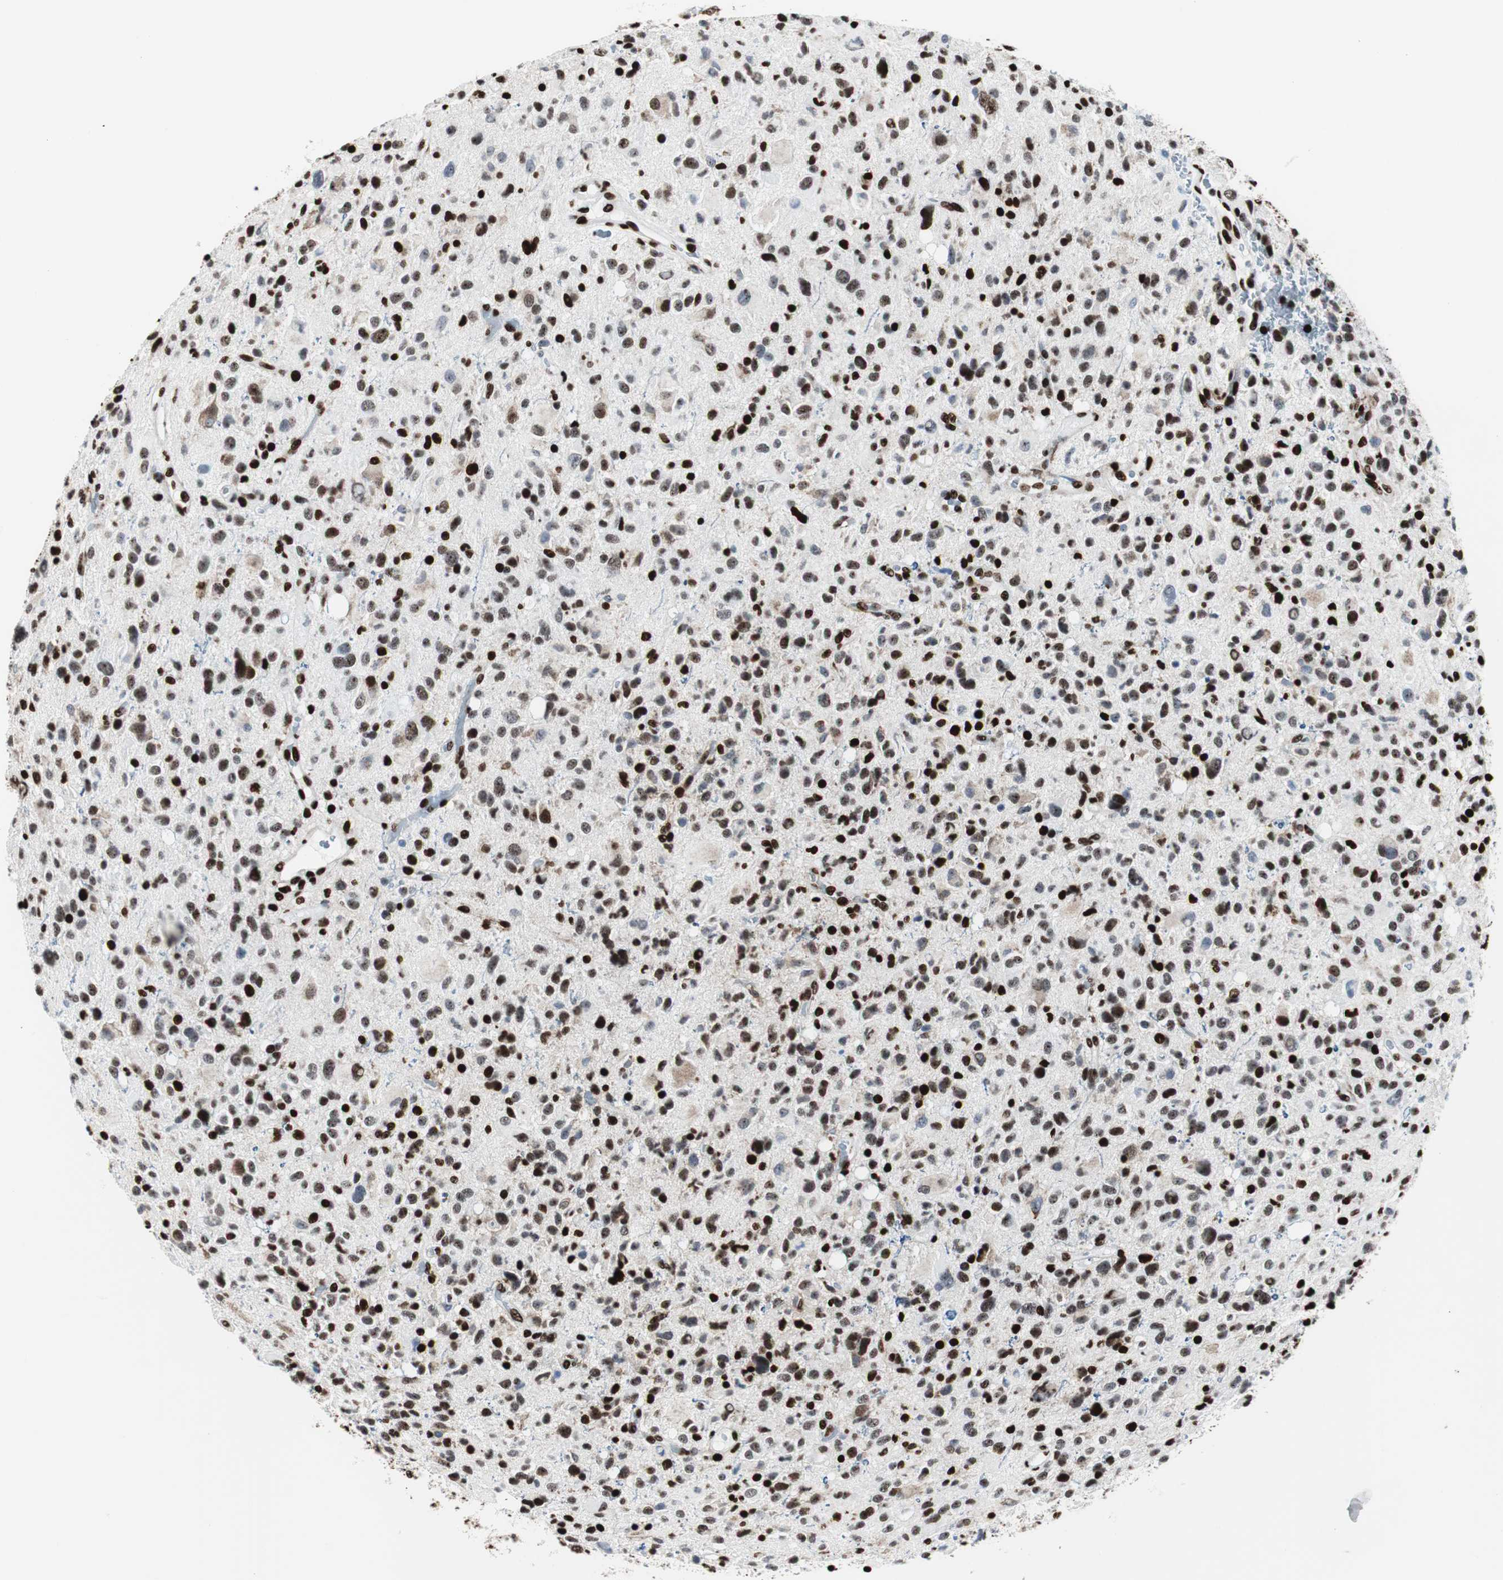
{"staining": {"intensity": "strong", "quantity": ">75%", "location": "nuclear"}, "tissue": "glioma", "cell_type": "Tumor cells", "image_type": "cancer", "snomed": [{"axis": "morphology", "description": "Glioma, malignant, High grade"}, {"axis": "topography", "description": "Brain"}], "caption": "The histopathology image shows immunohistochemical staining of malignant glioma (high-grade). There is strong nuclear staining is identified in about >75% of tumor cells.", "gene": "NCL", "patient": {"sex": "male", "age": 48}}